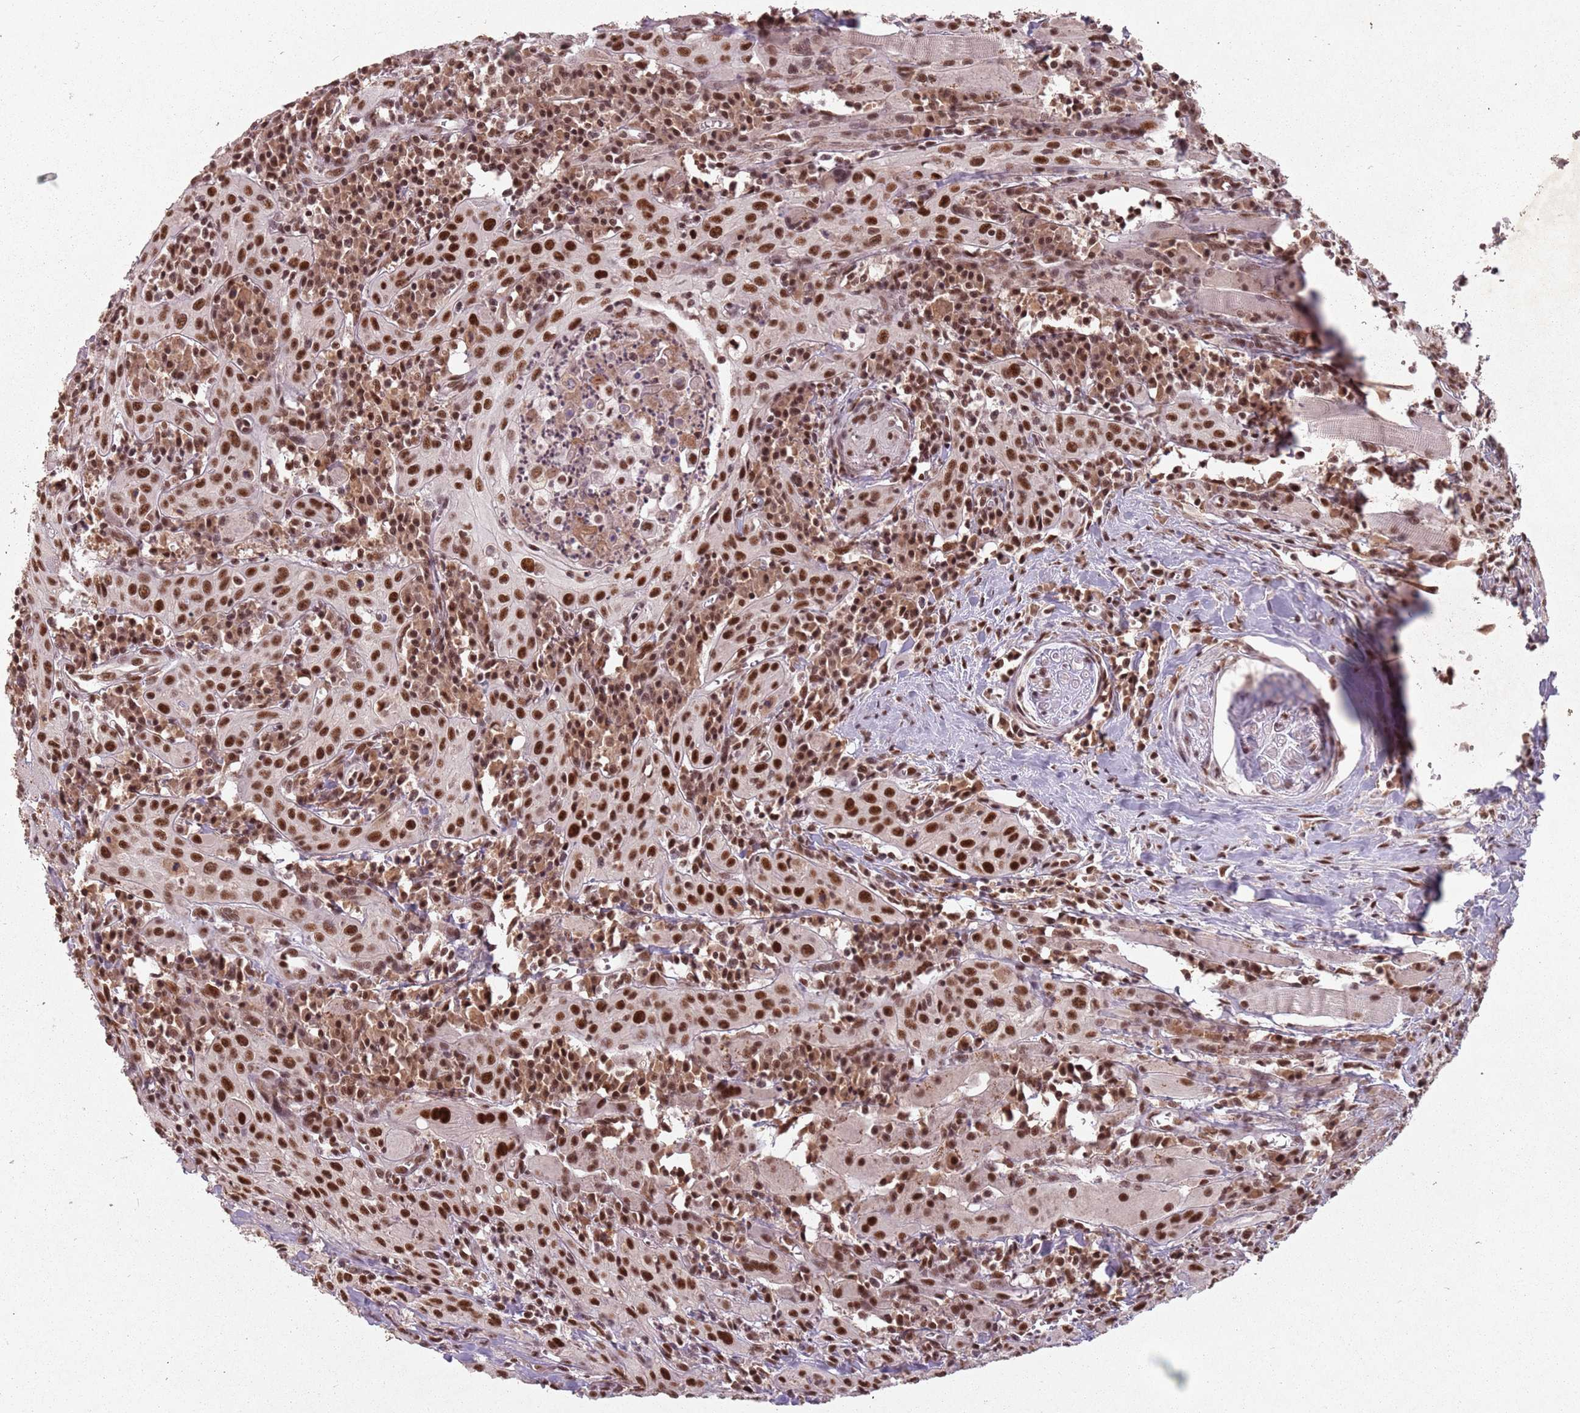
{"staining": {"intensity": "strong", "quantity": ">75%", "location": "nuclear"}, "tissue": "head and neck cancer", "cell_type": "Tumor cells", "image_type": "cancer", "snomed": [{"axis": "morphology", "description": "Squamous cell carcinoma, NOS"}, {"axis": "topography", "description": "Oral tissue"}, {"axis": "topography", "description": "Head-Neck"}], "caption": "A high amount of strong nuclear expression is present in approximately >75% of tumor cells in head and neck cancer tissue. (brown staining indicates protein expression, while blue staining denotes nuclei).", "gene": "NCBP1", "patient": {"sex": "female", "age": 70}}